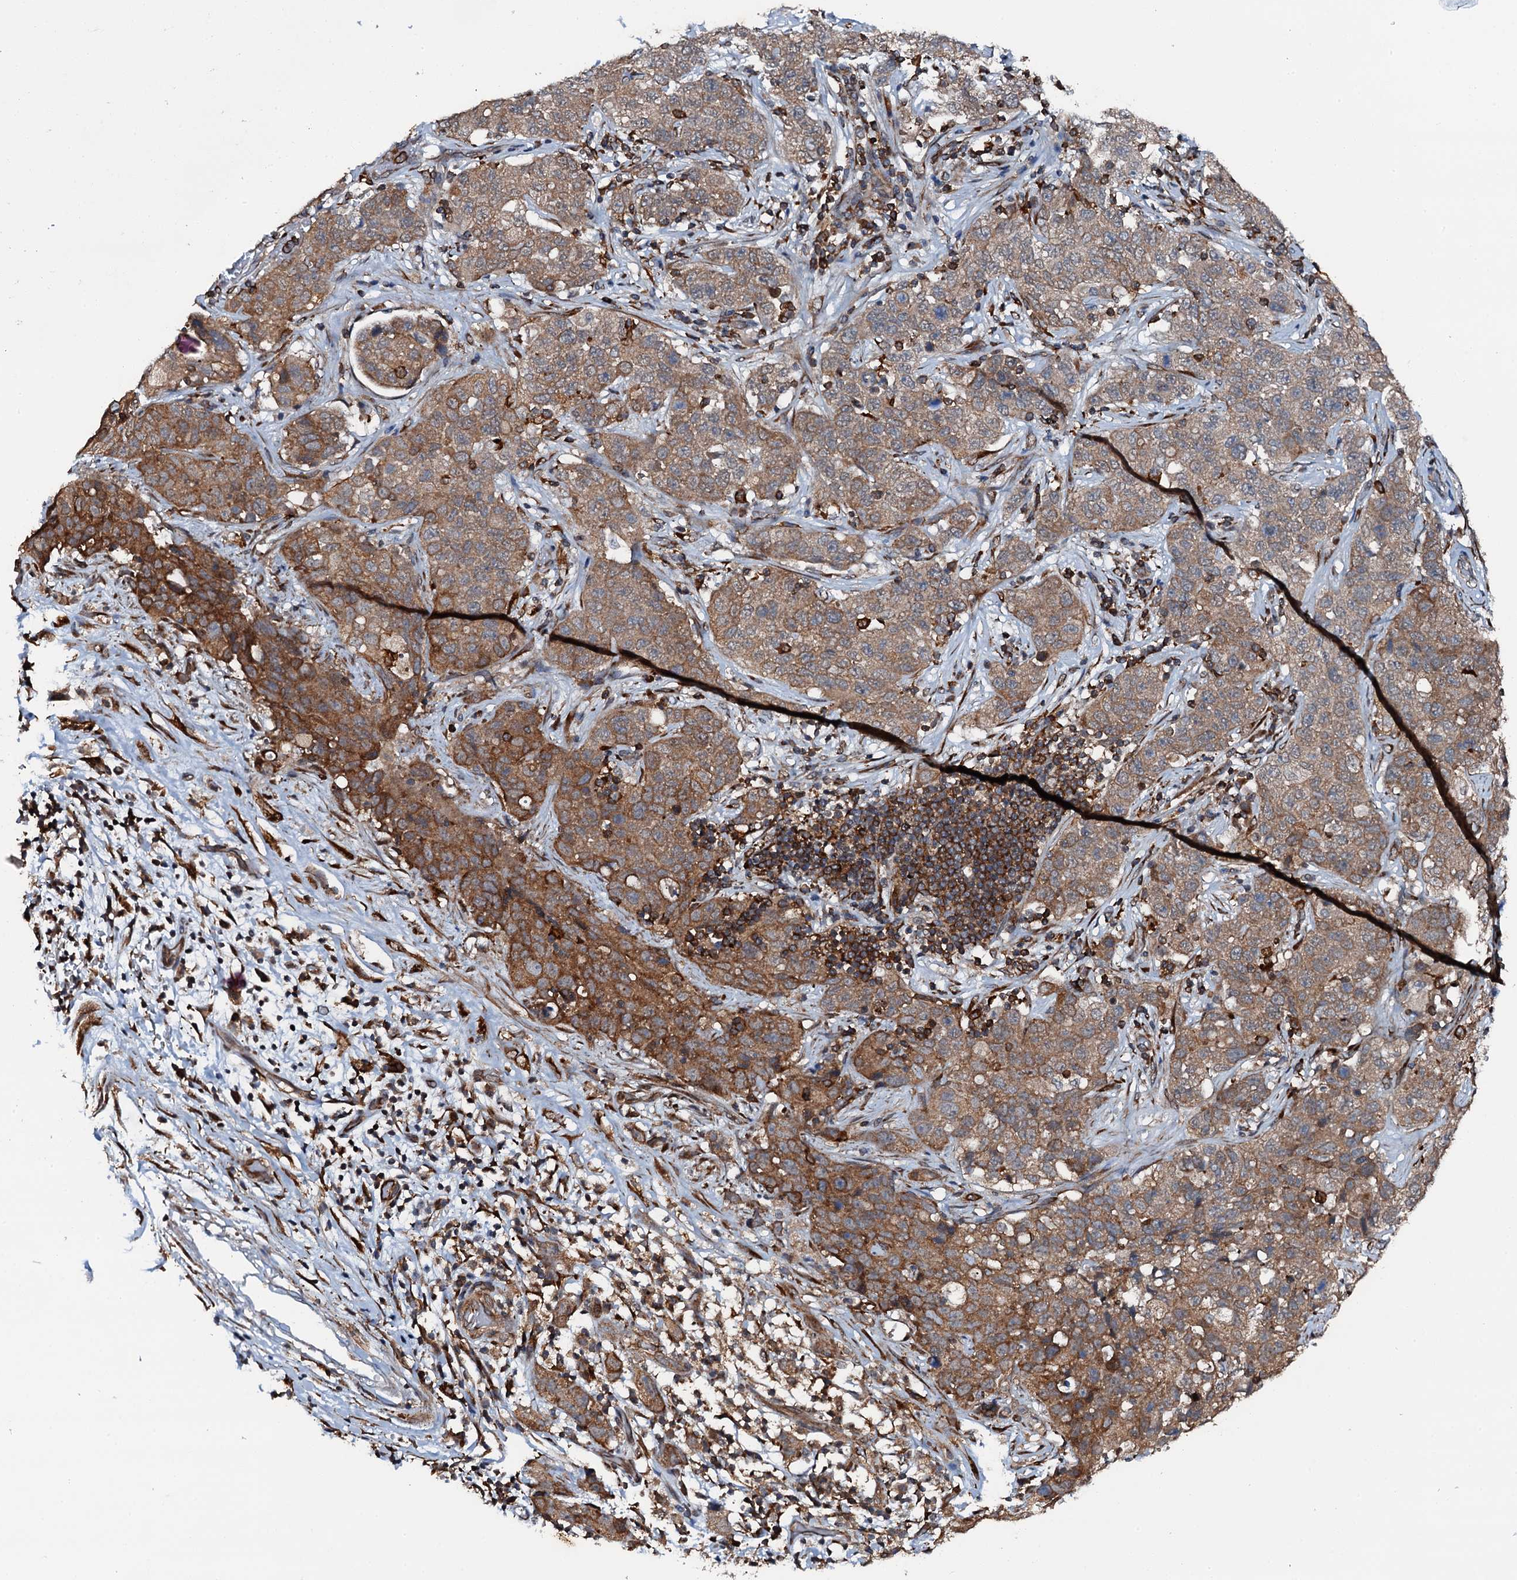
{"staining": {"intensity": "moderate", "quantity": ">75%", "location": "cytoplasmic/membranous"}, "tissue": "stomach cancer", "cell_type": "Tumor cells", "image_type": "cancer", "snomed": [{"axis": "morphology", "description": "Normal tissue, NOS"}, {"axis": "morphology", "description": "Adenocarcinoma, NOS"}, {"axis": "topography", "description": "Lymph node"}, {"axis": "topography", "description": "Stomach"}], "caption": "Stomach cancer stained with DAB (3,3'-diaminobenzidine) IHC exhibits medium levels of moderate cytoplasmic/membranous staining in approximately >75% of tumor cells.", "gene": "EDC4", "patient": {"sex": "male", "age": 48}}